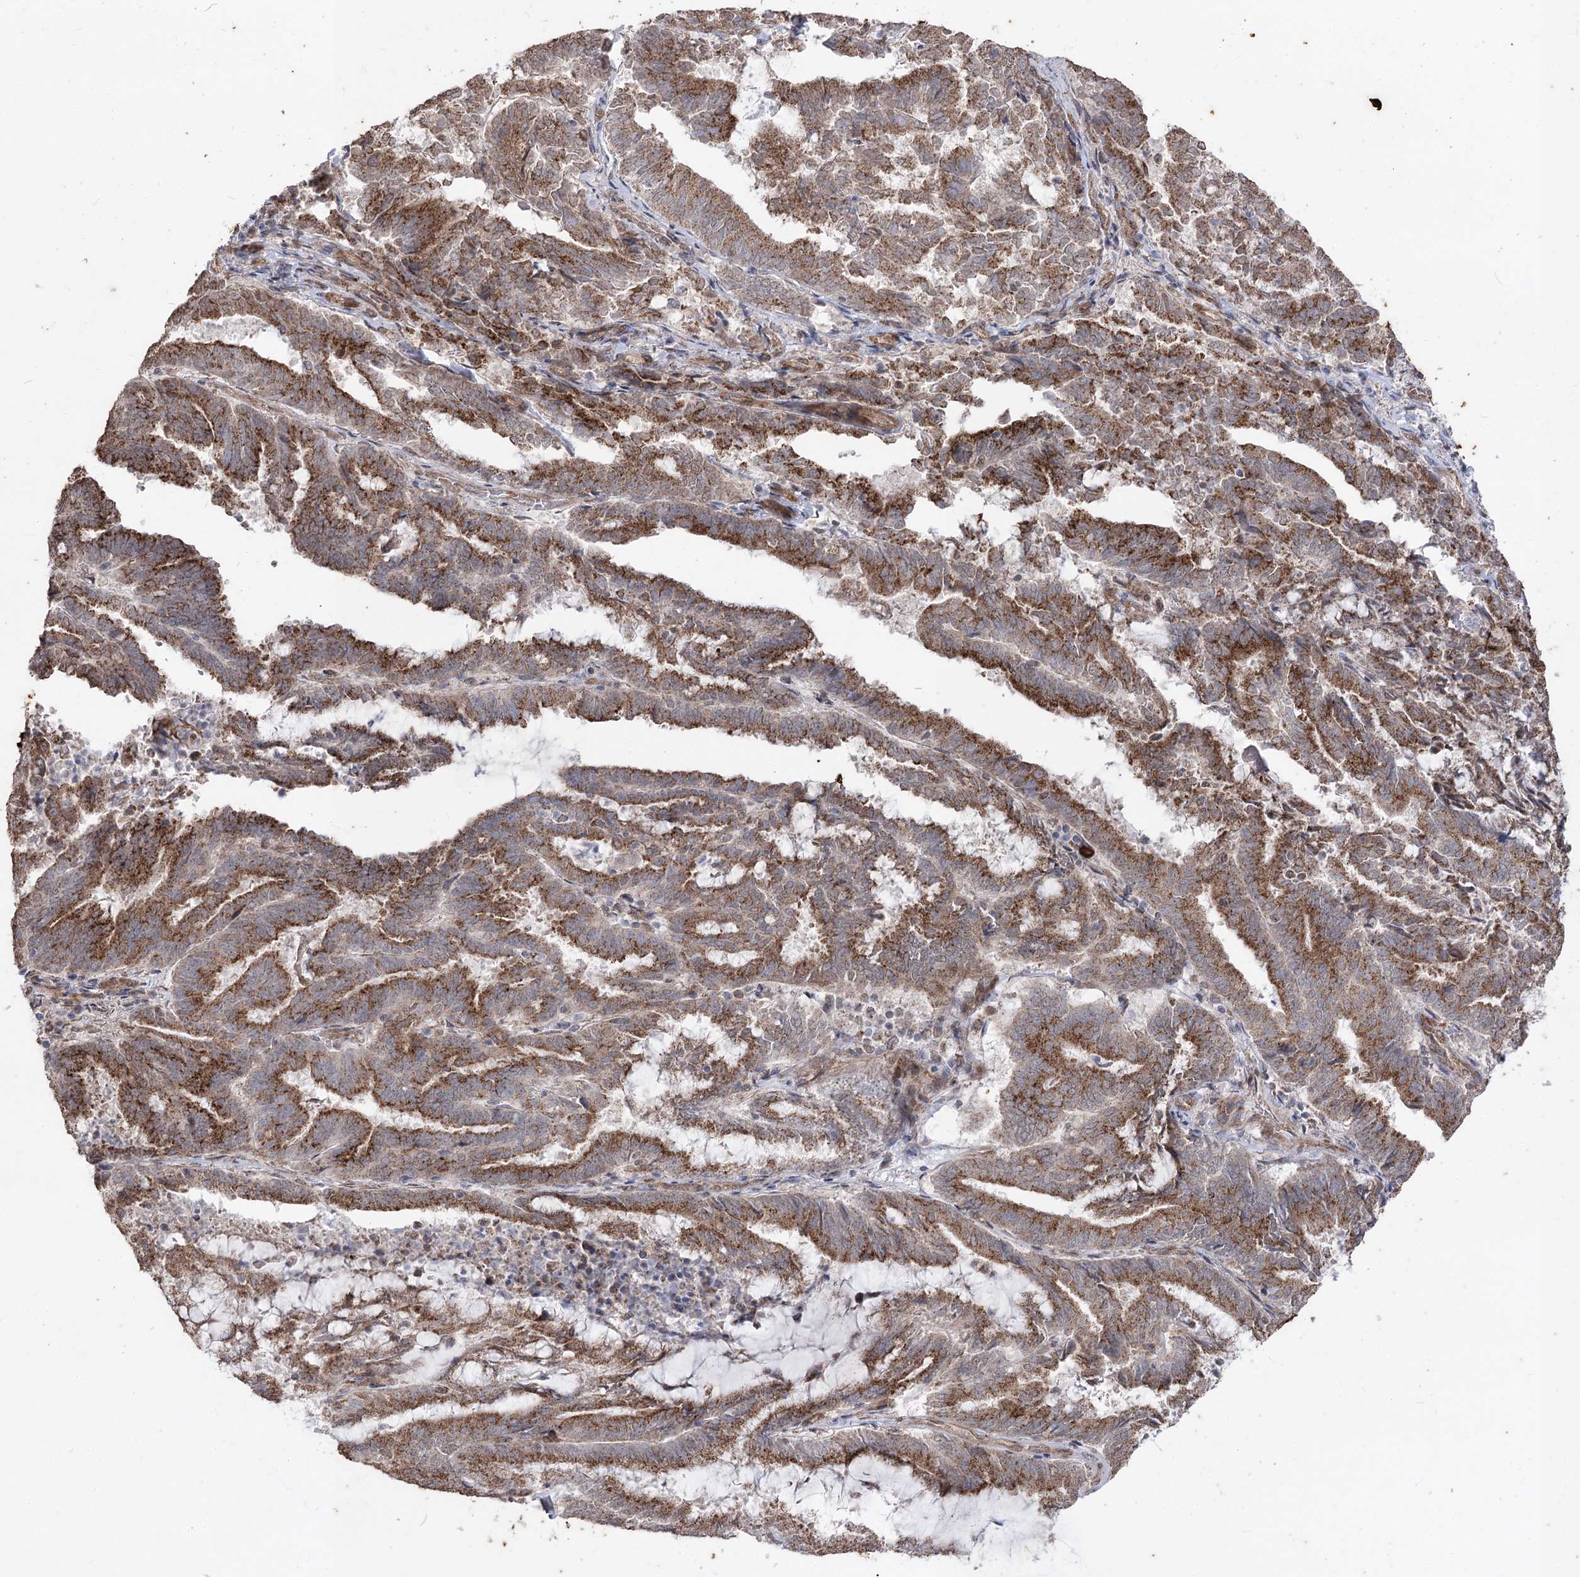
{"staining": {"intensity": "strong", "quantity": ">75%", "location": "cytoplasmic/membranous"}, "tissue": "endometrial cancer", "cell_type": "Tumor cells", "image_type": "cancer", "snomed": [{"axis": "morphology", "description": "Adenocarcinoma, NOS"}, {"axis": "topography", "description": "Endometrium"}], "caption": "Protein staining by immunohistochemistry (IHC) exhibits strong cytoplasmic/membranous positivity in approximately >75% of tumor cells in endometrial cancer.", "gene": "ZSCAN23", "patient": {"sex": "female", "age": 80}}